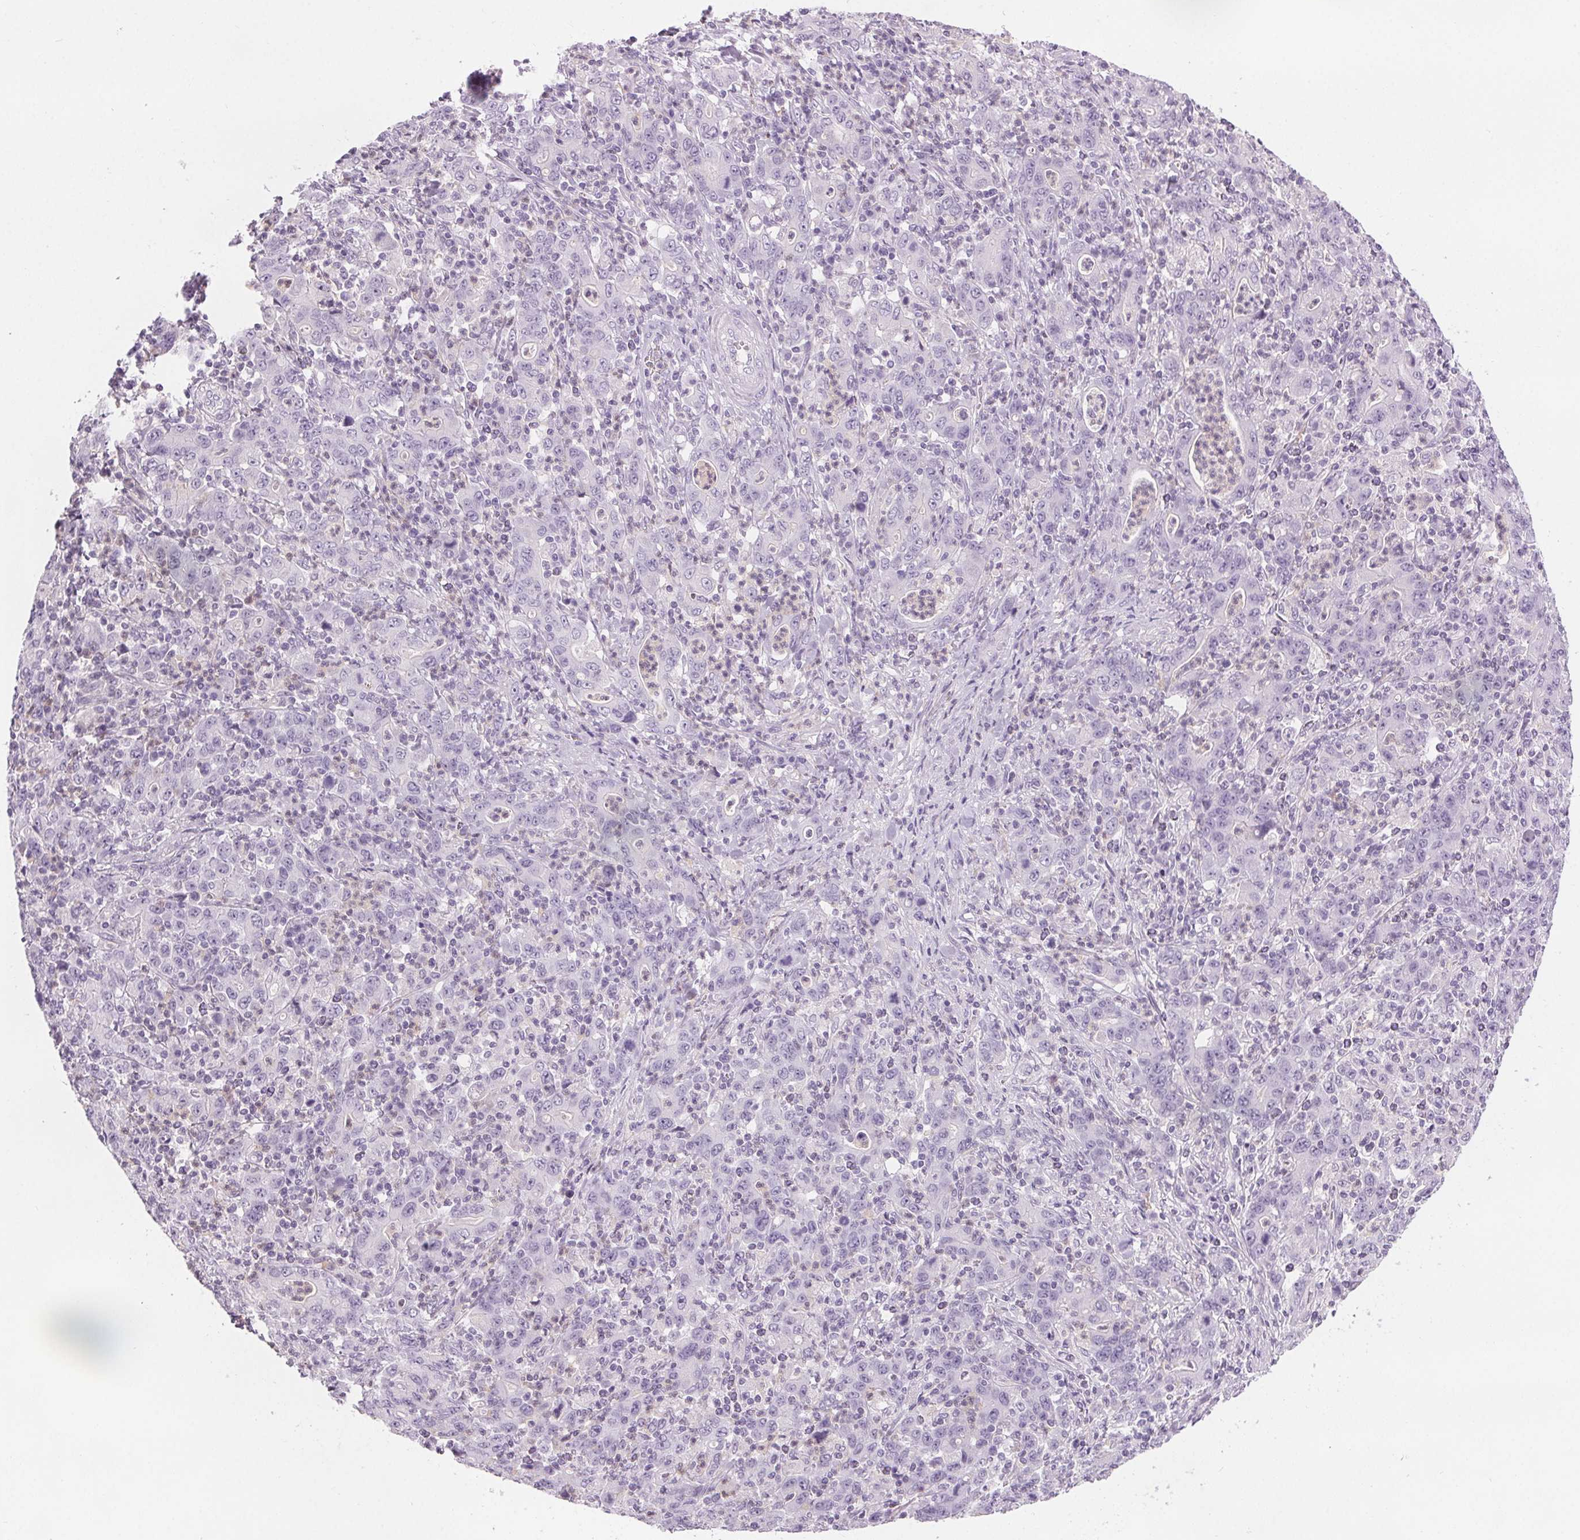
{"staining": {"intensity": "negative", "quantity": "none", "location": "none"}, "tissue": "stomach cancer", "cell_type": "Tumor cells", "image_type": "cancer", "snomed": [{"axis": "morphology", "description": "Adenocarcinoma, NOS"}, {"axis": "topography", "description": "Stomach, upper"}], "caption": "Immunohistochemistry (IHC) image of neoplastic tissue: human adenocarcinoma (stomach) stained with DAB reveals no significant protein staining in tumor cells. (Immunohistochemistry, brightfield microscopy, high magnification).", "gene": "SLC6A19", "patient": {"sex": "male", "age": 69}}